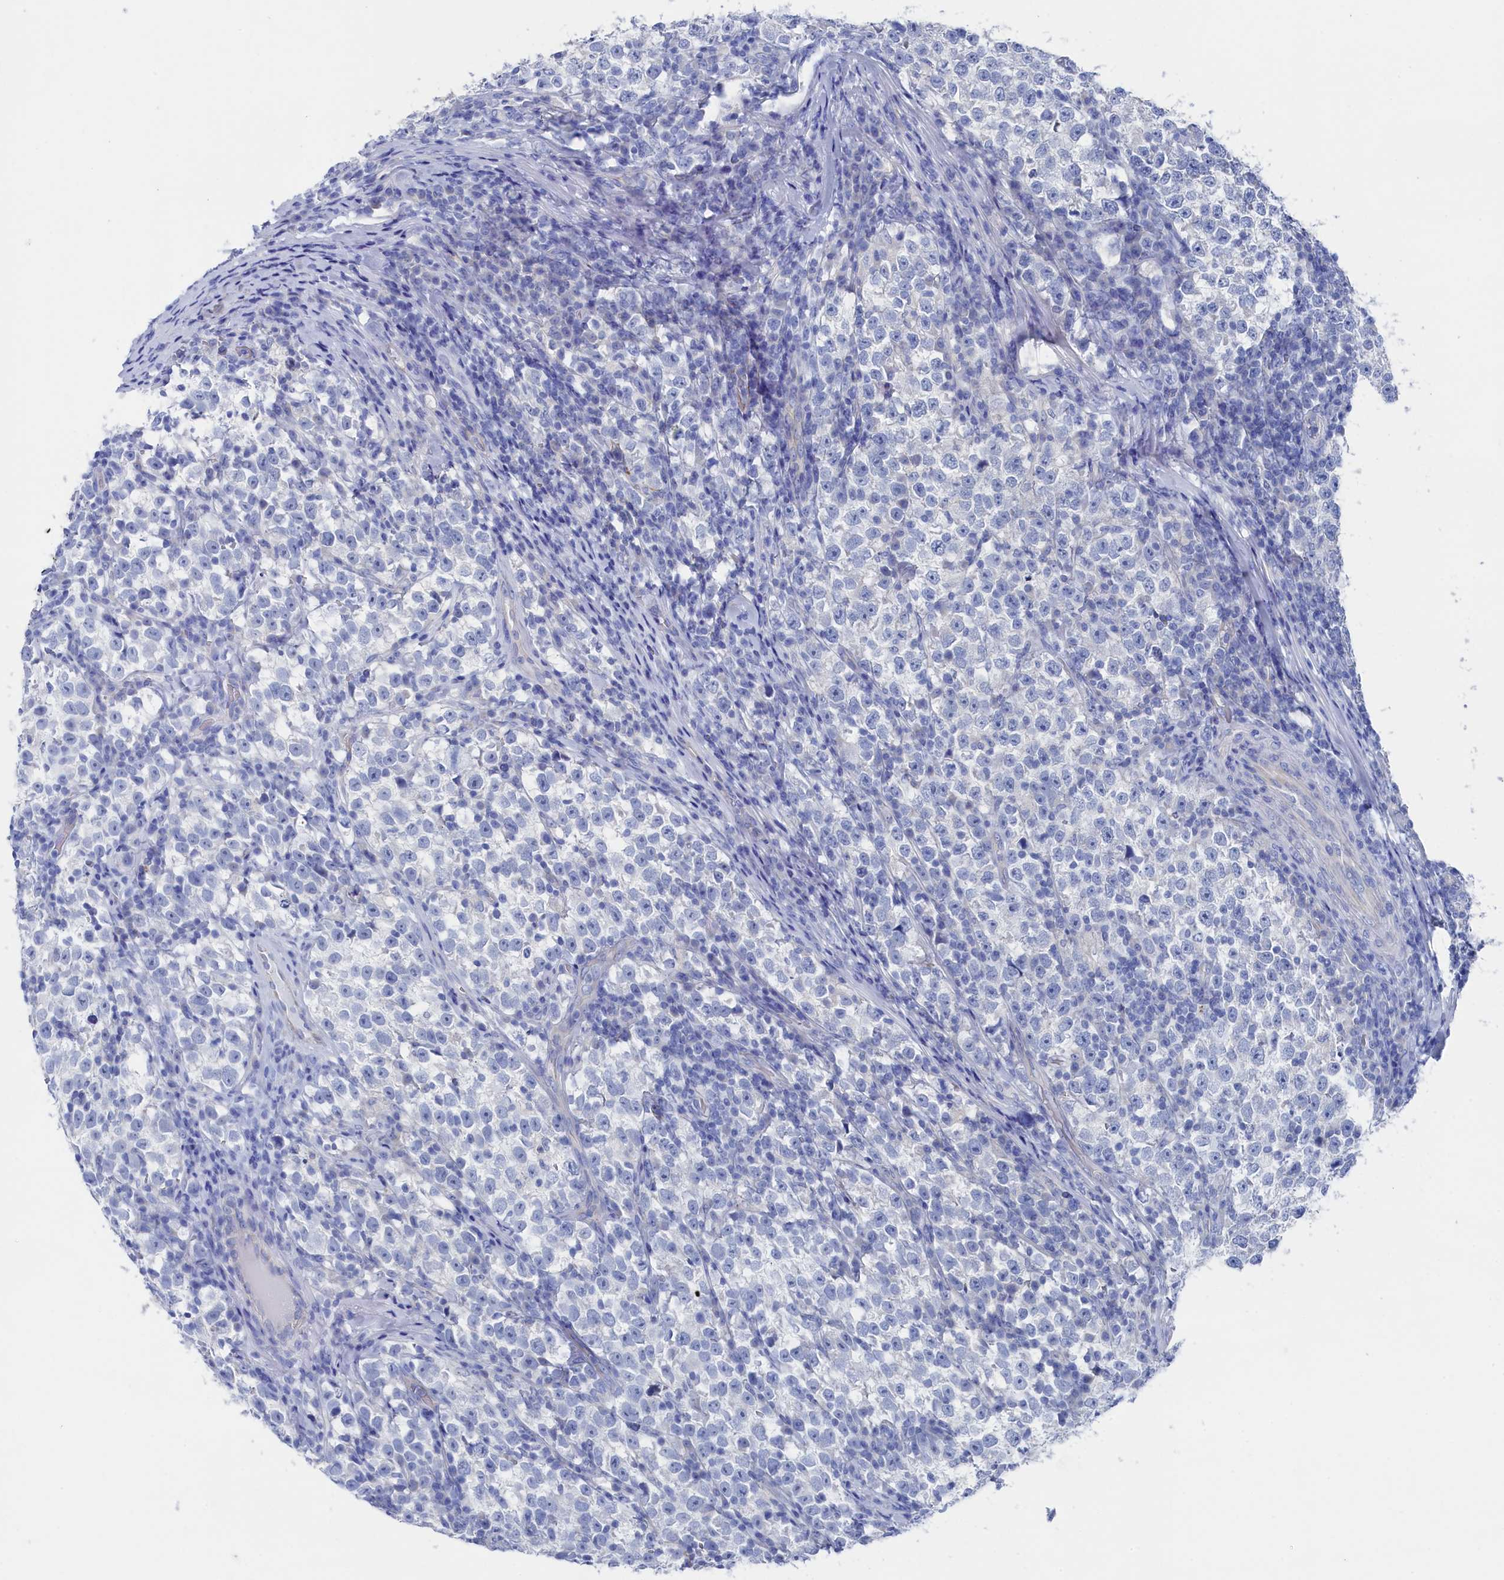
{"staining": {"intensity": "negative", "quantity": "none", "location": "none"}, "tissue": "testis cancer", "cell_type": "Tumor cells", "image_type": "cancer", "snomed": [{"axis": "morphology", "description": "Normal tissue, NOS"}, {"axis": "morphology", "description": "Seminoma, NOS"}, {"axis": "topography", "description": "Testis"}], "caption": "The micrograph displays no staining of tumor cells in testis cancer. (Stains: DAB immunohistochemistry (IHC) with hematoxylin counter stain, Microscopy: brightfield microscopy at high magnification).", "gene": "TMOD2", "patient": {"sex": "male", "age": 43}}